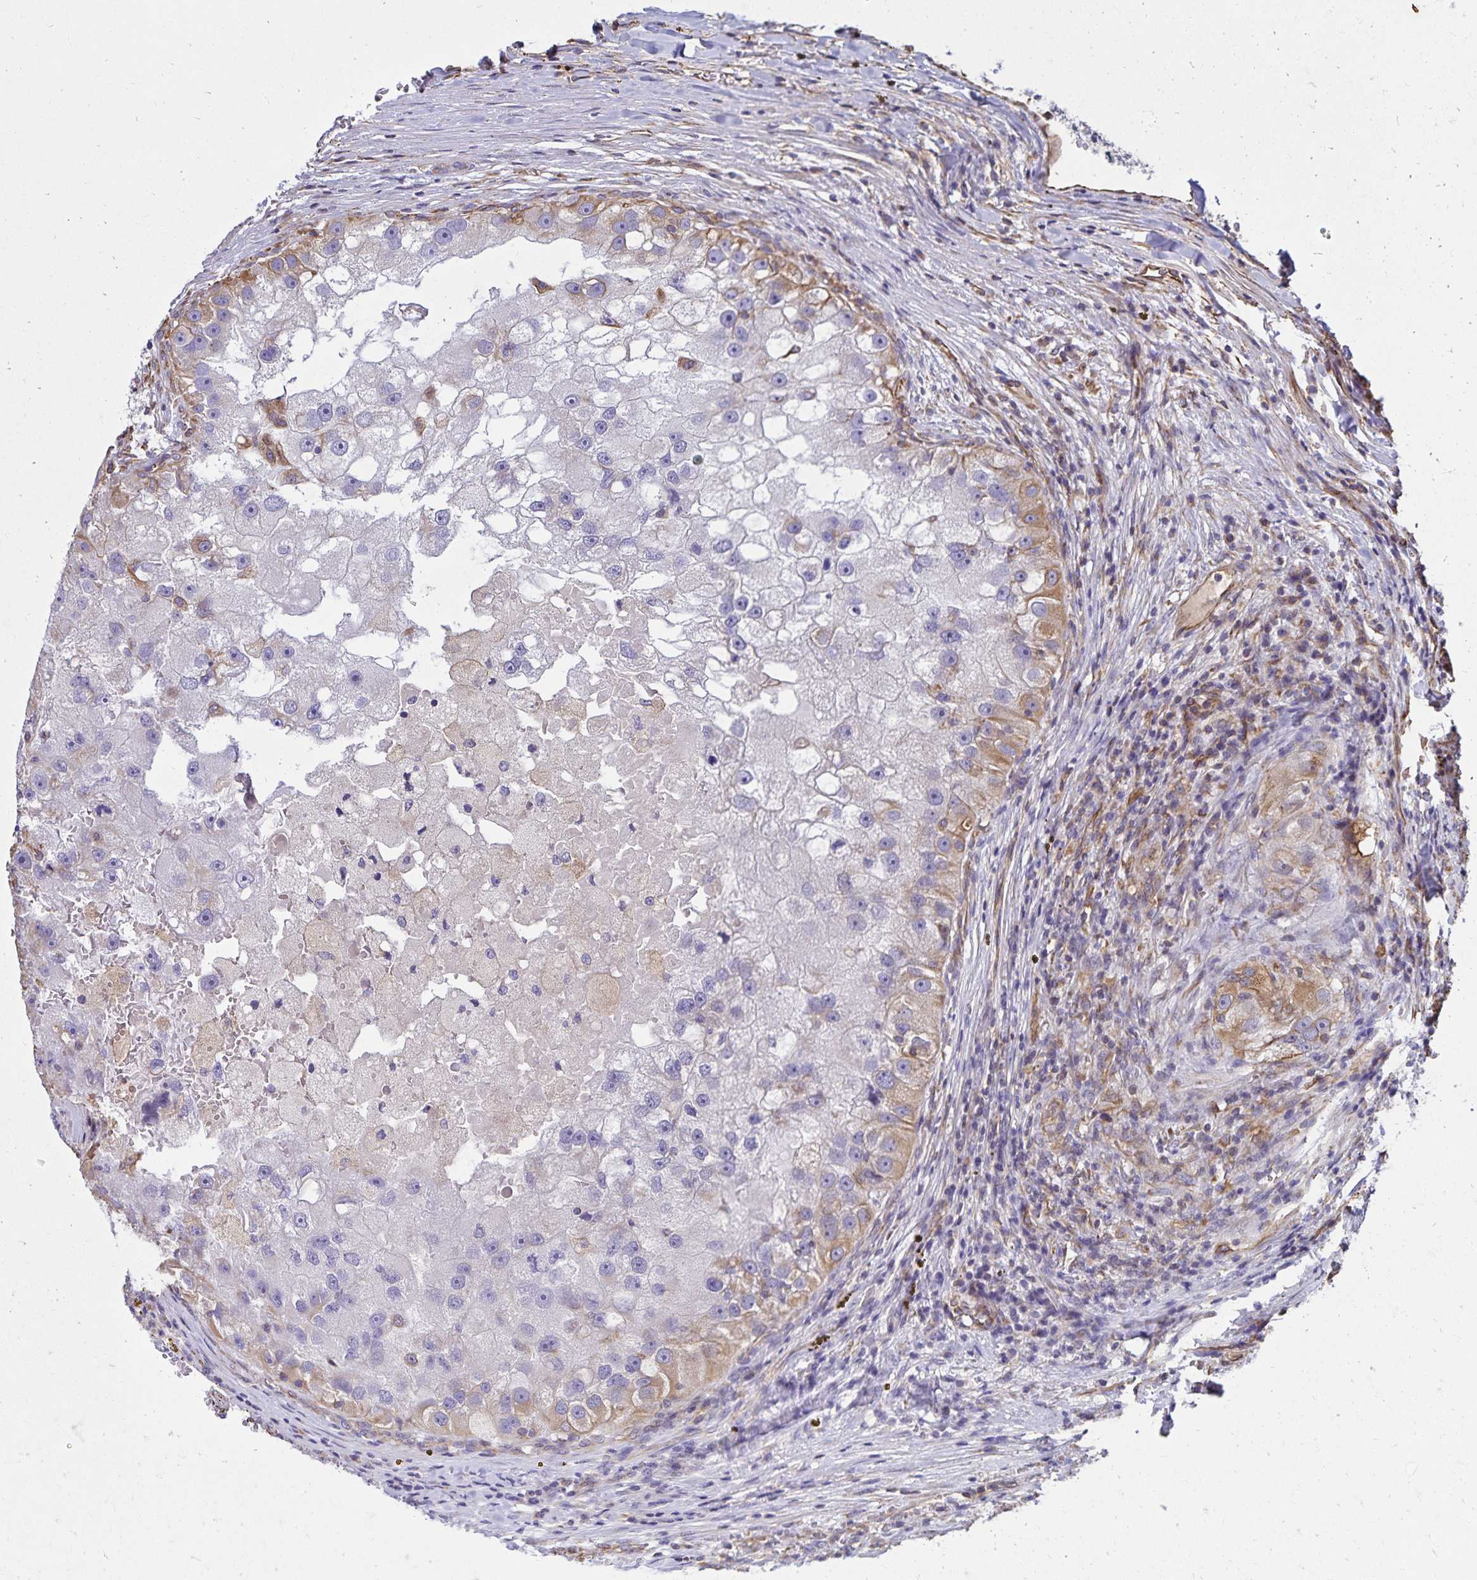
{"staining": {"intensity": "weak", "quantity": "<25%", "location": "cytoplasmic/membranous"}, "tissue": "renal cancer", "cell_type": "Tumor cells", "image_type": "cancer", "snomed": [{"axis": "morphology", "description": "Adenocarcinoma, NOS"}, {"axis": "topography", "description": "Kidney"}], "caption": "Histopathology image shows no protein positivity in tumor cells of renal cancer tissue. (Stains: DAB (3,3'-diaminobenzidine) immunohistochemistry (IHC) with hematoxylin counter stain, Microscopy: brightfield microscopy at high magnification).", "gene": "TRPV6", "patient": {"sex": "male", "age": 63}}